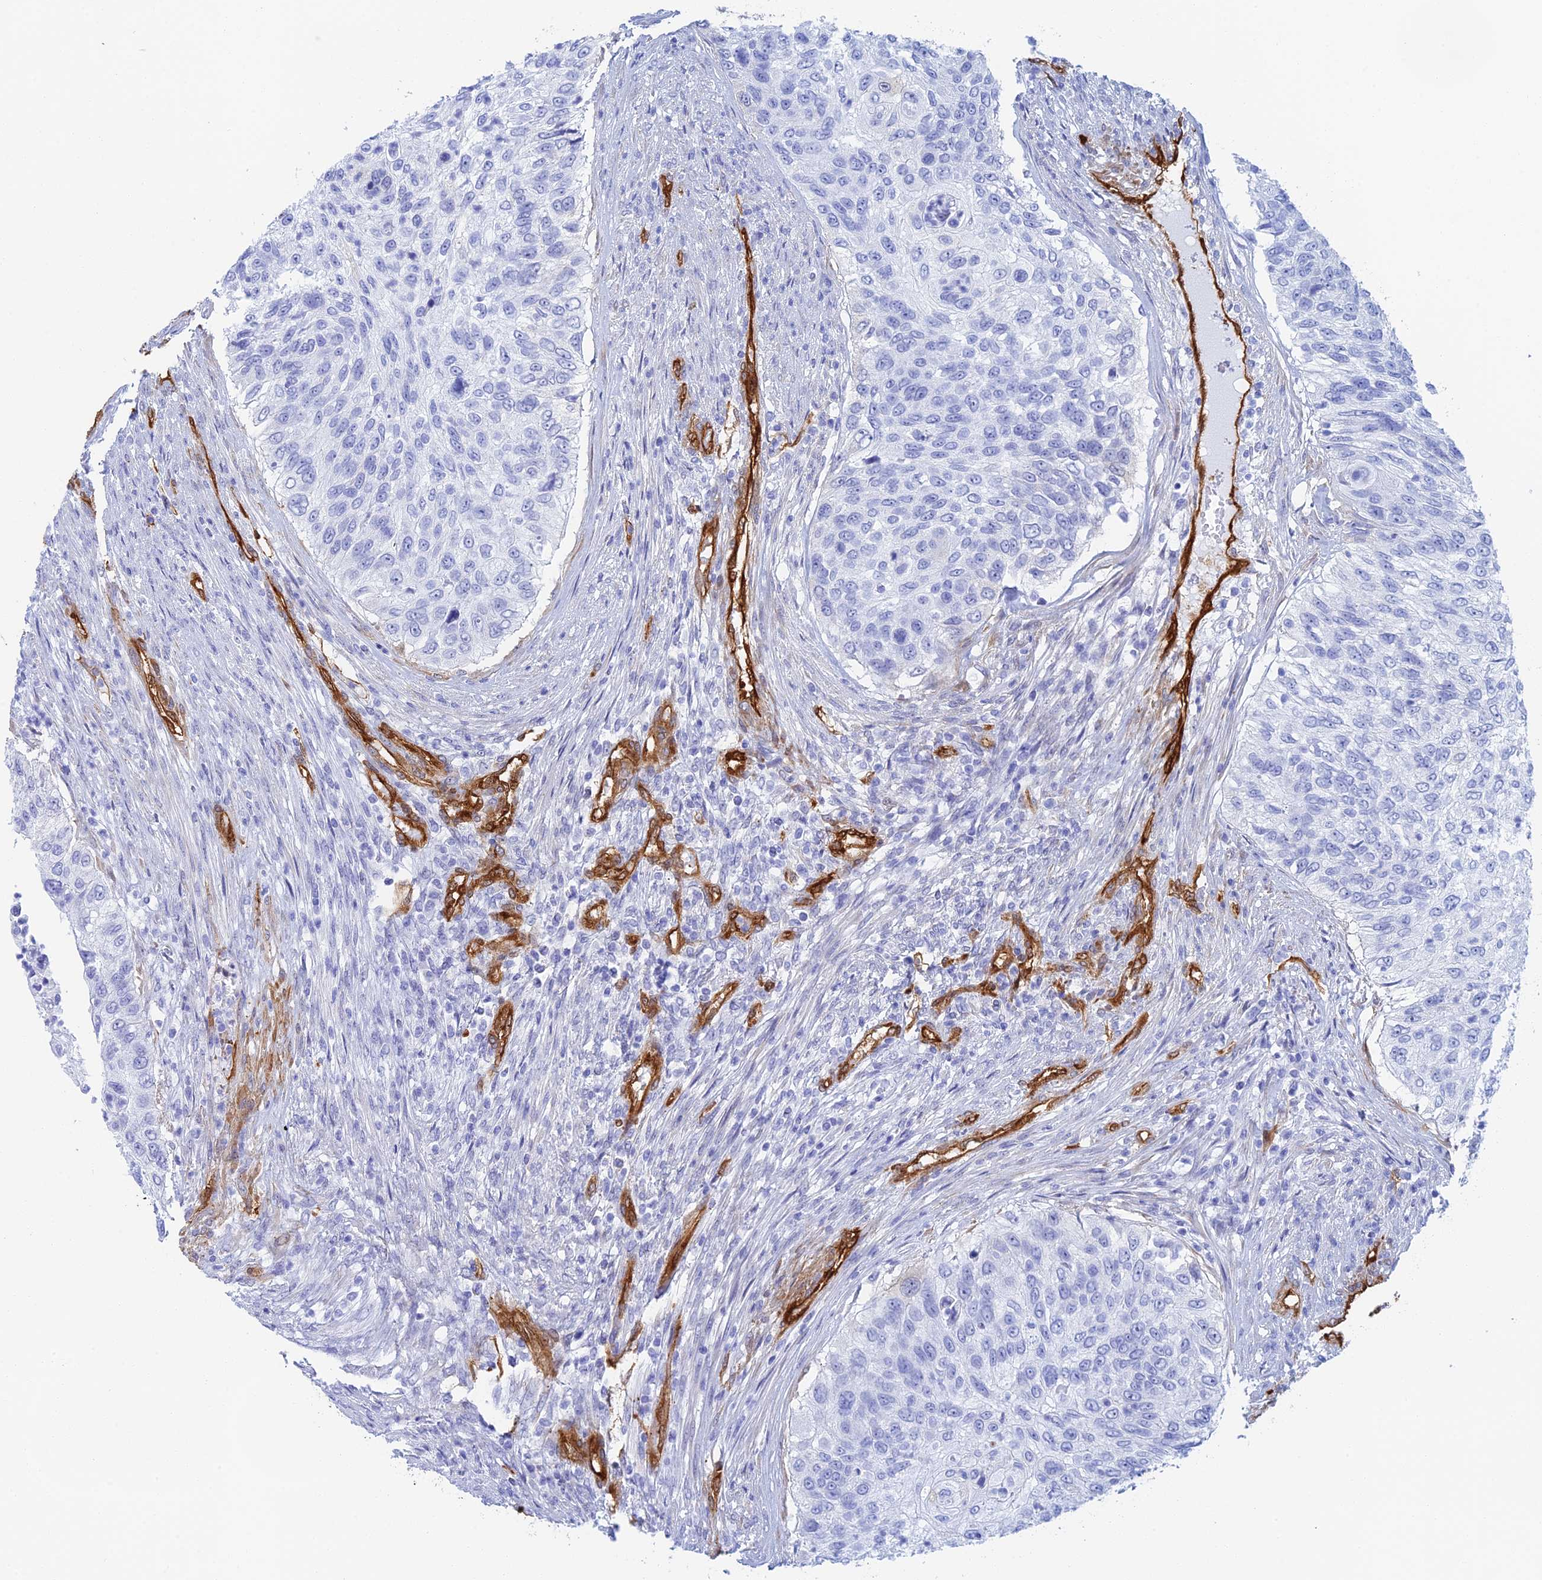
{"staining": {"intensity": "negative", "quantity": "none", "location": "none"}, "tissue": "urothelial cancer", "cell_type": "Tumor cells", "image_type": "cancer", "snomed": [{"axis": "morphology", "description": "Urothelial carcinoma, High grade"}, {"axis": "topography", "description": "Urinary bladder"}], "caption": "Immunohistochemistry image of human urothelial carcinoma (high-grade) stained for a protein (brown), which exhibits no positivity in tumor cells. (Immunohistochemistry (ihc), brightfield microscopy, high magnification).", "gene": "CRIP2", "patient": {"sex": "female", "age": 60}}